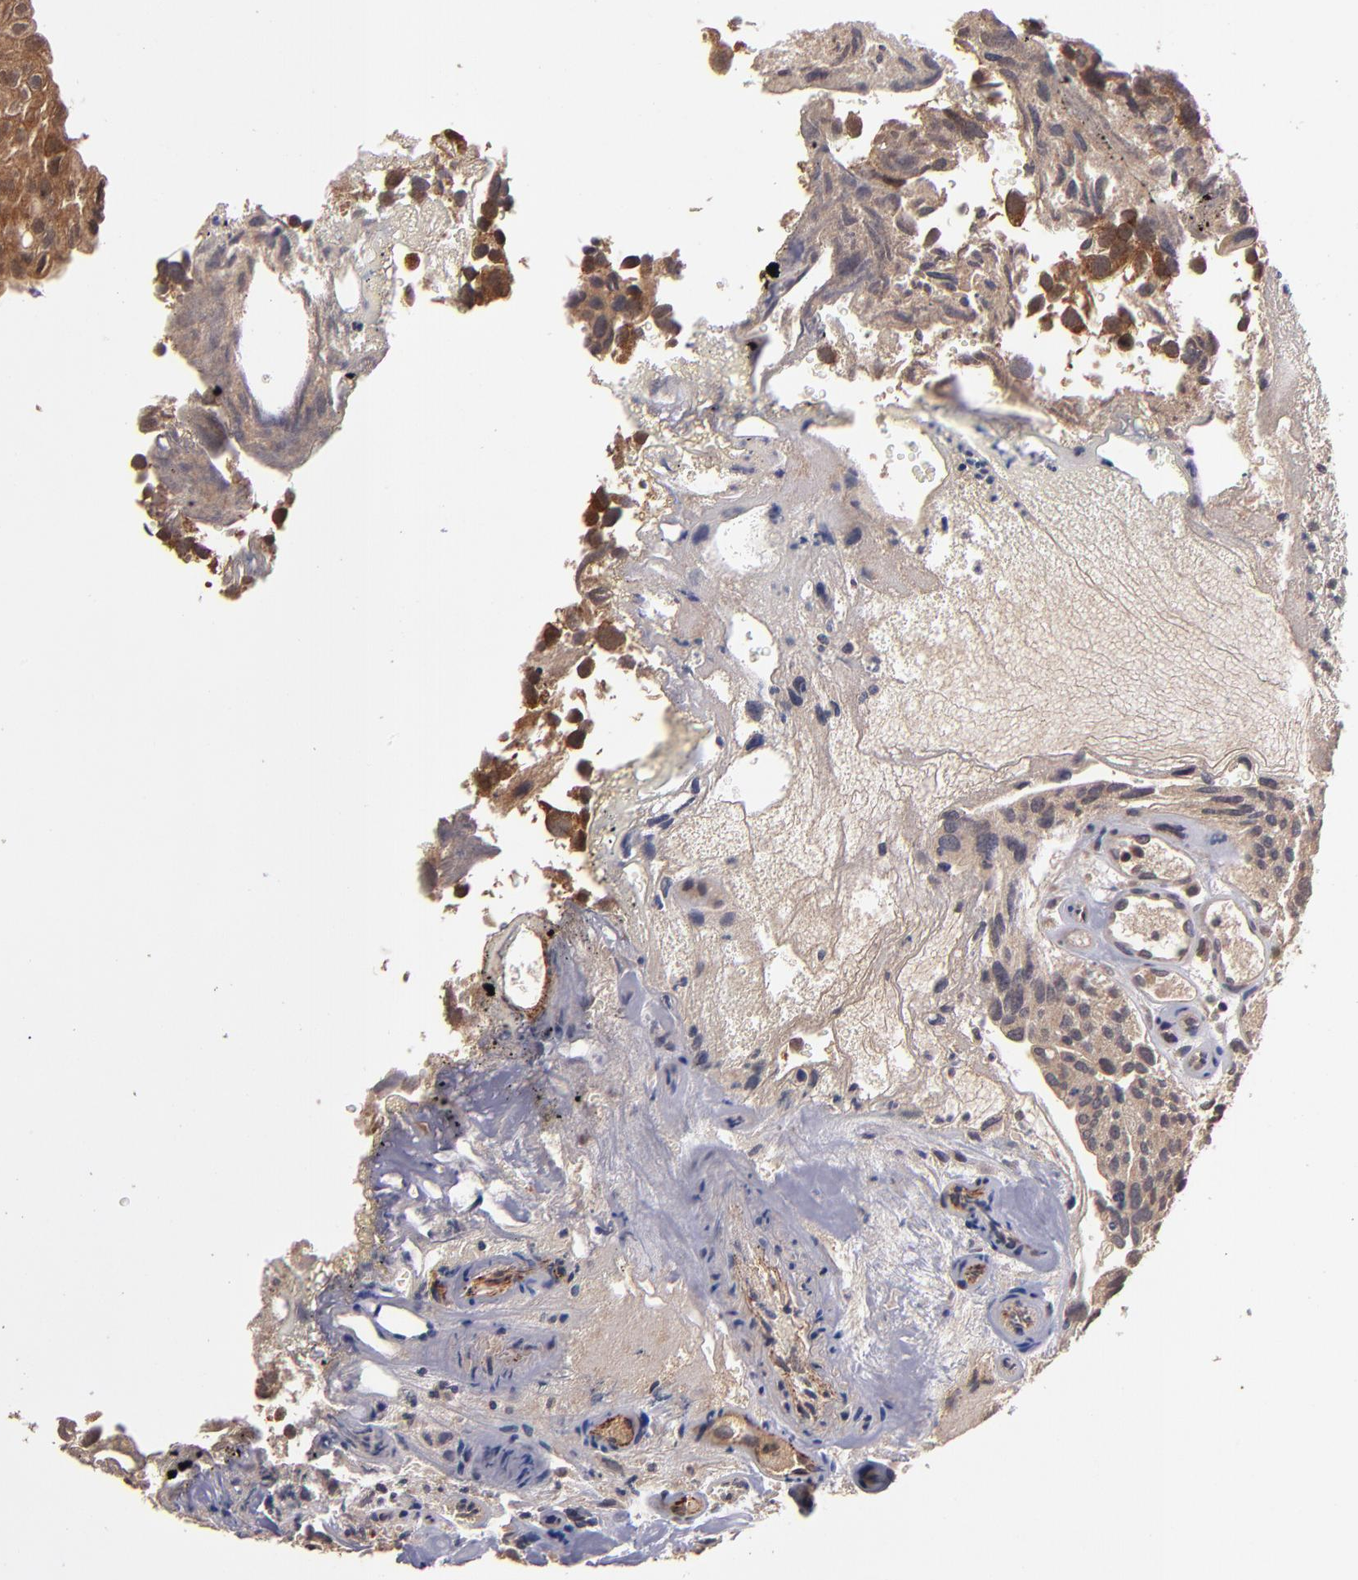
{"staining": {"intensity": "strong", "quantity": ">75%", "location": "cytoplasmic/membranous"}, "tissue": "urothelial cancer", "cell_type": "Tumor cells", "image_type": "cancer", "snomed": [{"axis": "morphology", "description": "Urothelial carcinoma, High grade"}, {"axis": "topography", "description": "Urinary bladder"}], "caption": "Immunohistochemistry (IHC) histopathology image of high-grade urothelial carcinoma stained for a protein (brown), which exhibits high levels of strong cytoplasmic/membranous positivity in approximately >75% of tumor cells.", "gene": "NFE2L2", "patient": {"sex": "male", "age": 72}}